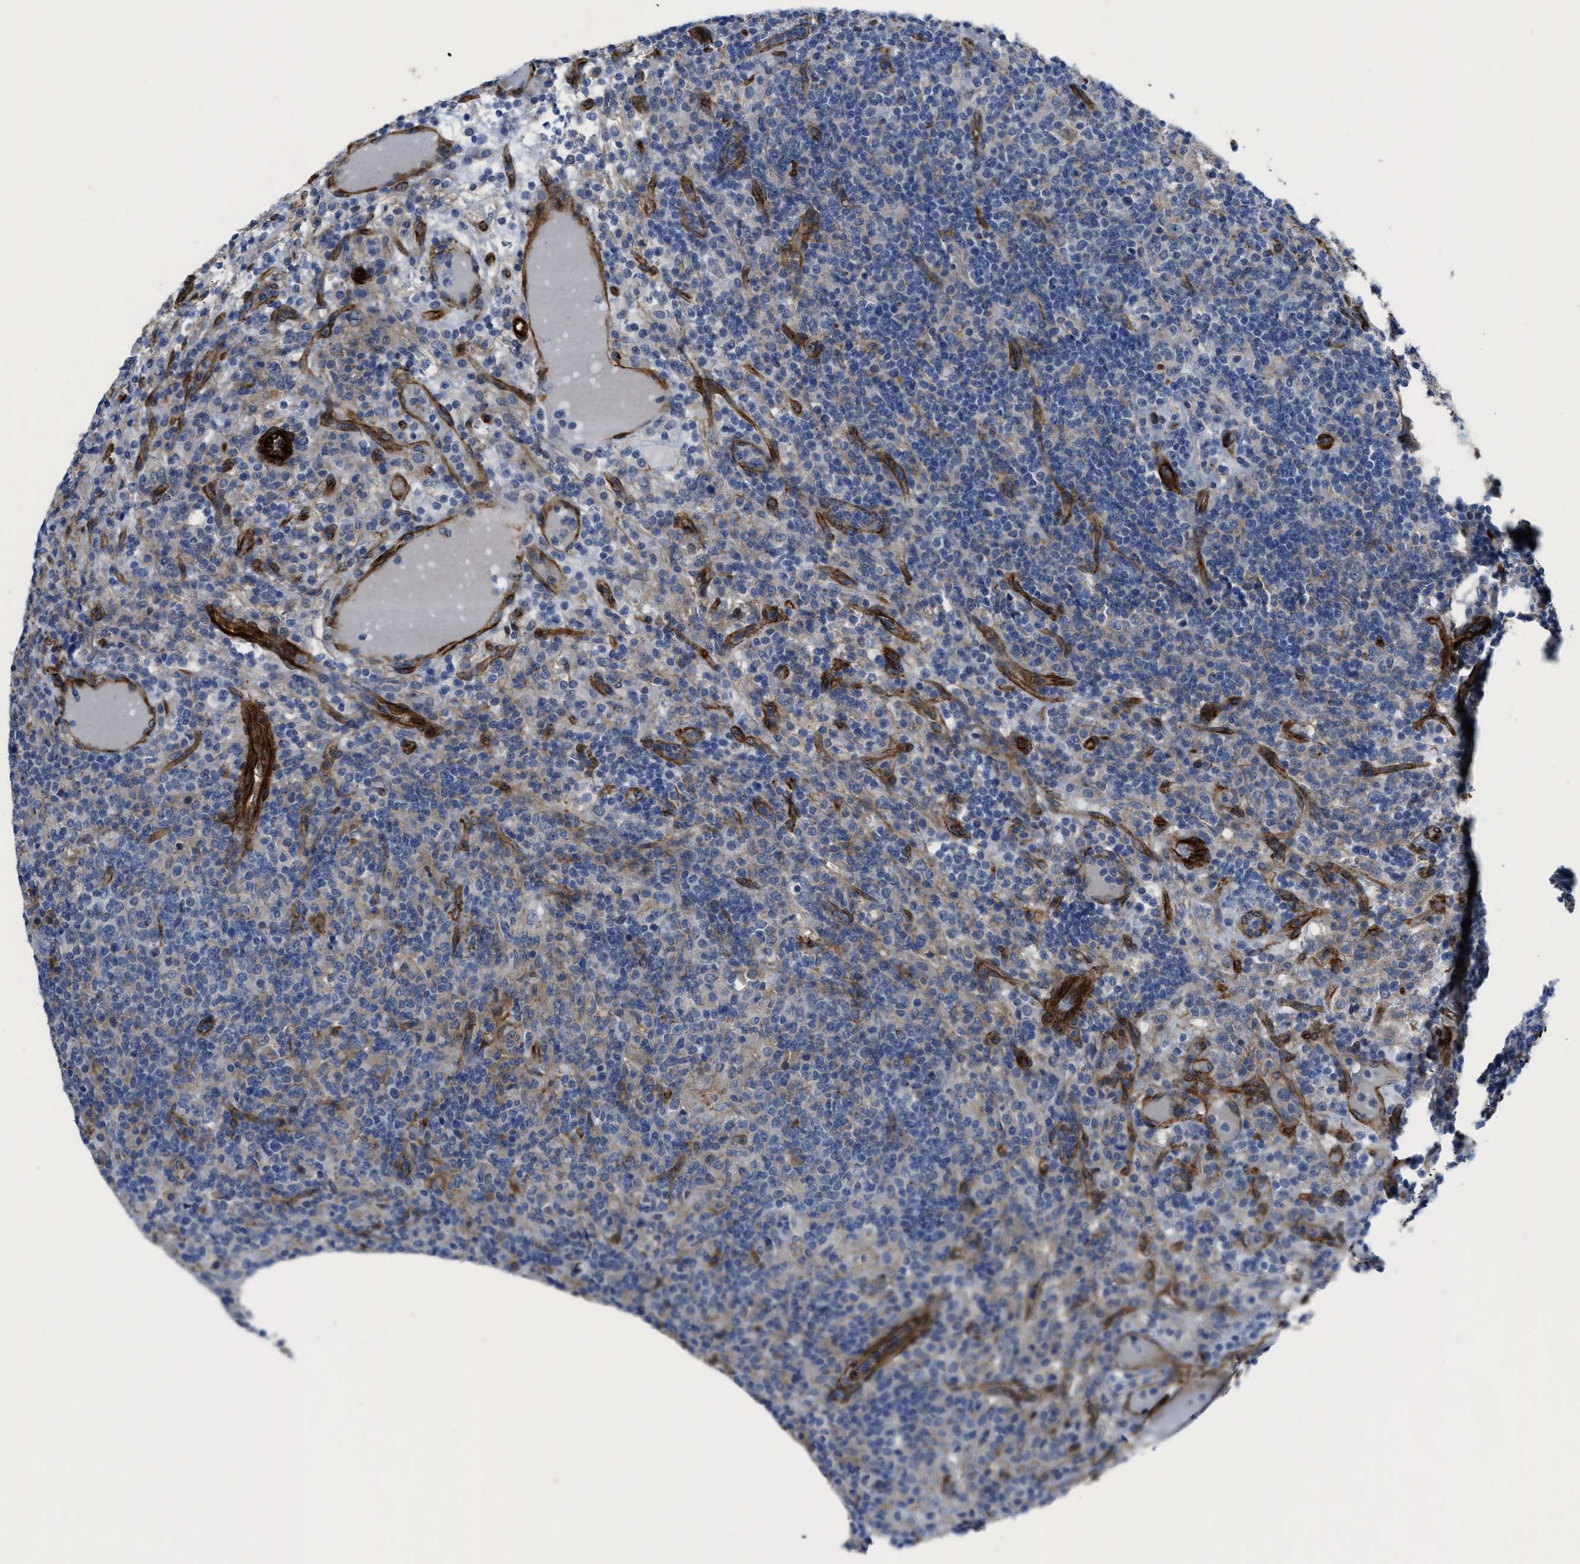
{"staining": {"intensity": "weak", "quantity": "<25%", "location": "cytoplasmic/membranous"}, "tissue": "lymphoma", "cell_type": "Tumor cells", "image_type": "cancer", "snomed": [{"axis": "morphology", "description": "Hodgkin's disease, NOS"}, {"axis": "topography", "description": "Lymph node"}], "caption": "DAB (3,3'-diaminobenzidine) immunohistochemical staining of human Hodgkin's disease displays no significant positivity in tumor cells.", "gene": "NAB1", "patient": {"sex": "male", "age": 70}}